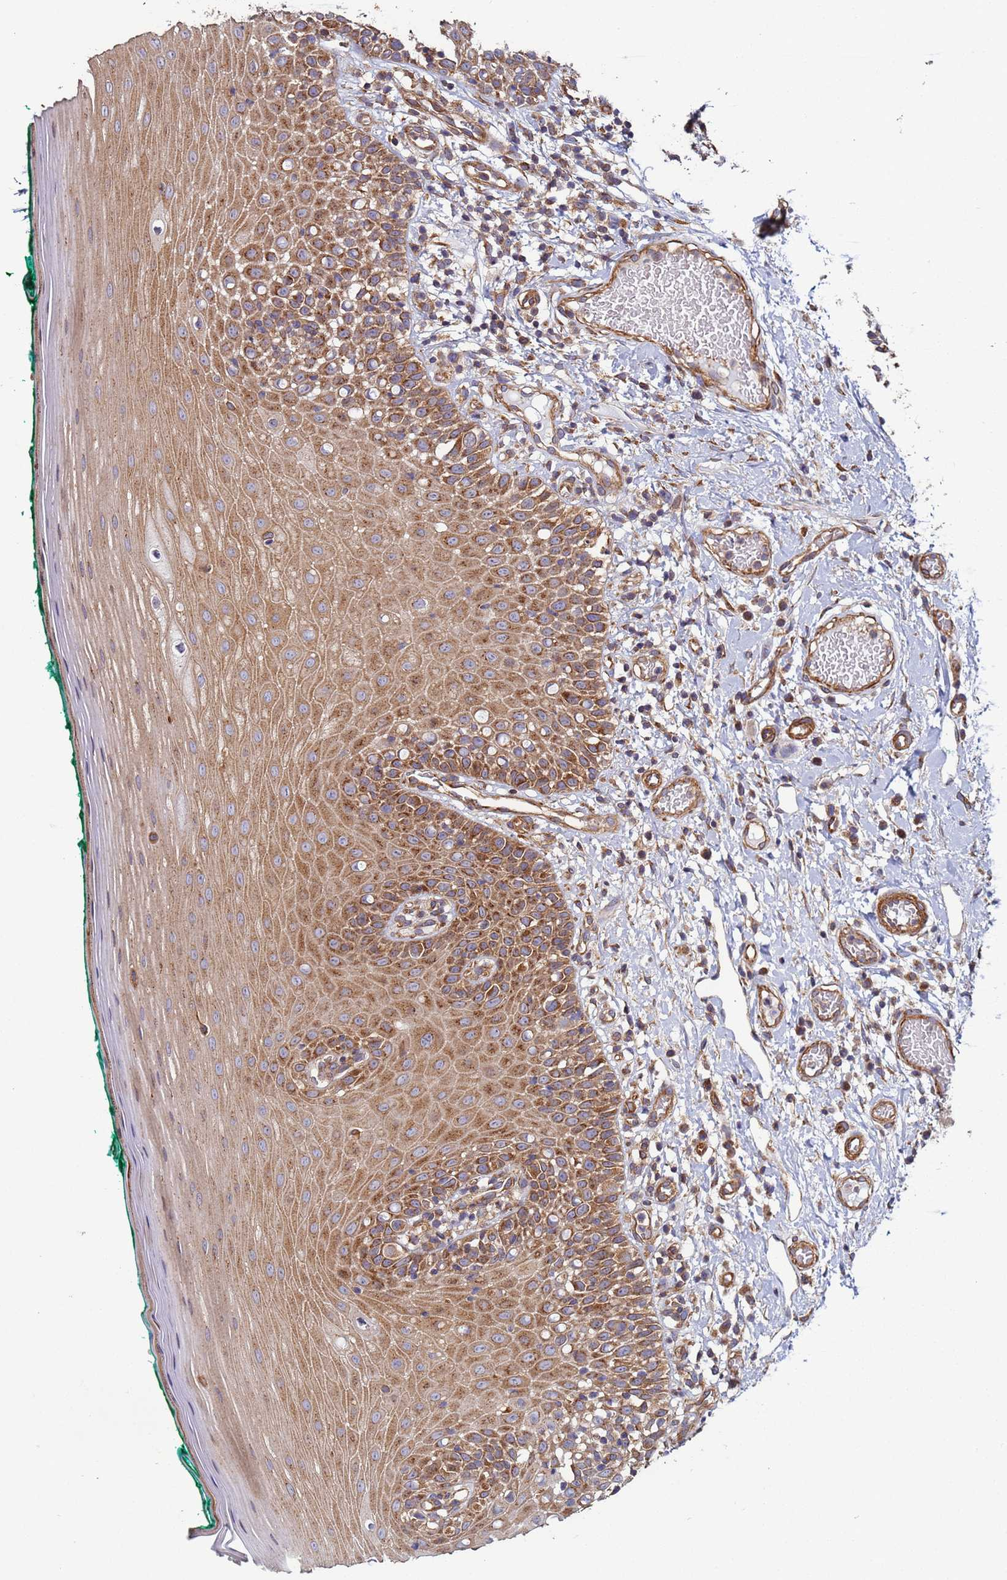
{"staining": {"intensity": "moderate", "quantity": ">75%", "location": "cytoplasmic/membranous"}, "tissue": "oral mucosa", "cell_type": "Squamous epithelial cells", "image_type": "normal", "snomed": [{"axis": "morphology", "description": "Normal tissue, NOS"}, {"axis": "topography", "description": "Oral tissue"}], "caption": "Immunohistochemistry (IHC) photomicrograph of normal oral mucosa stained for a protein (brown), which reveals medium levels of moderate cytoplasmic/membranous expression in about >75% of squamous epithelial cells.", "gene": "ZBTB39", "patient": {"sex": "female", "age": 83}}